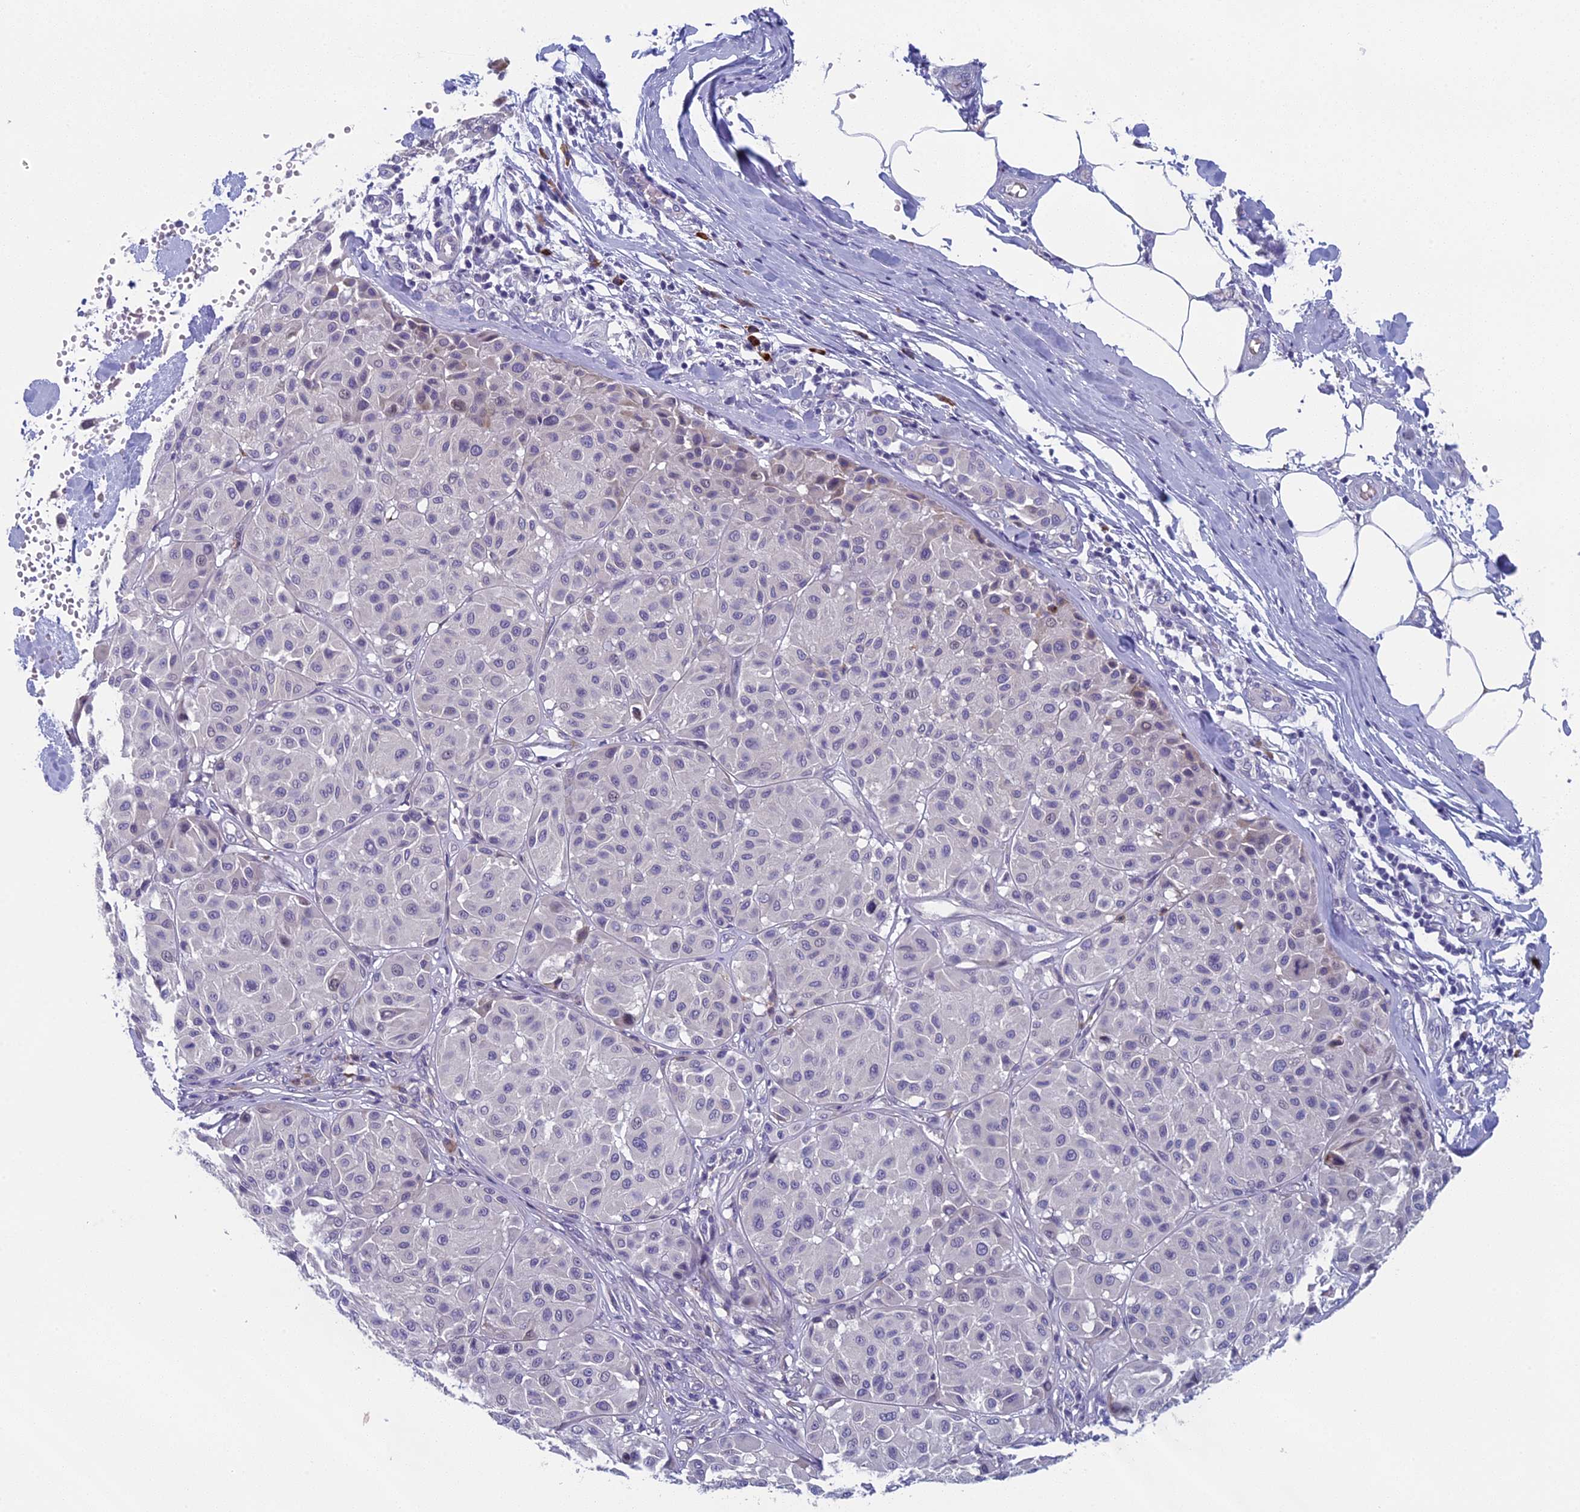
{"staining": {"intensity": "negative", "quantity": "none", "location": "none"}, "tissue": "melanoma", "cell_type": "Tumor cells", "image_type": "cancer", "snomed": [{"axis": "morphology", "description": "Malignant melanoma, Metastatic site"}, {"axis": "topography", "description": "Soft tissue"}], "caption": "This is an immunohistochemistry image of human malignant melanoma (metastatic site). There is no positivity in tumor cells.", "gene": "CNEP1R1", "patient": {"sex": "male", "age": 41}}